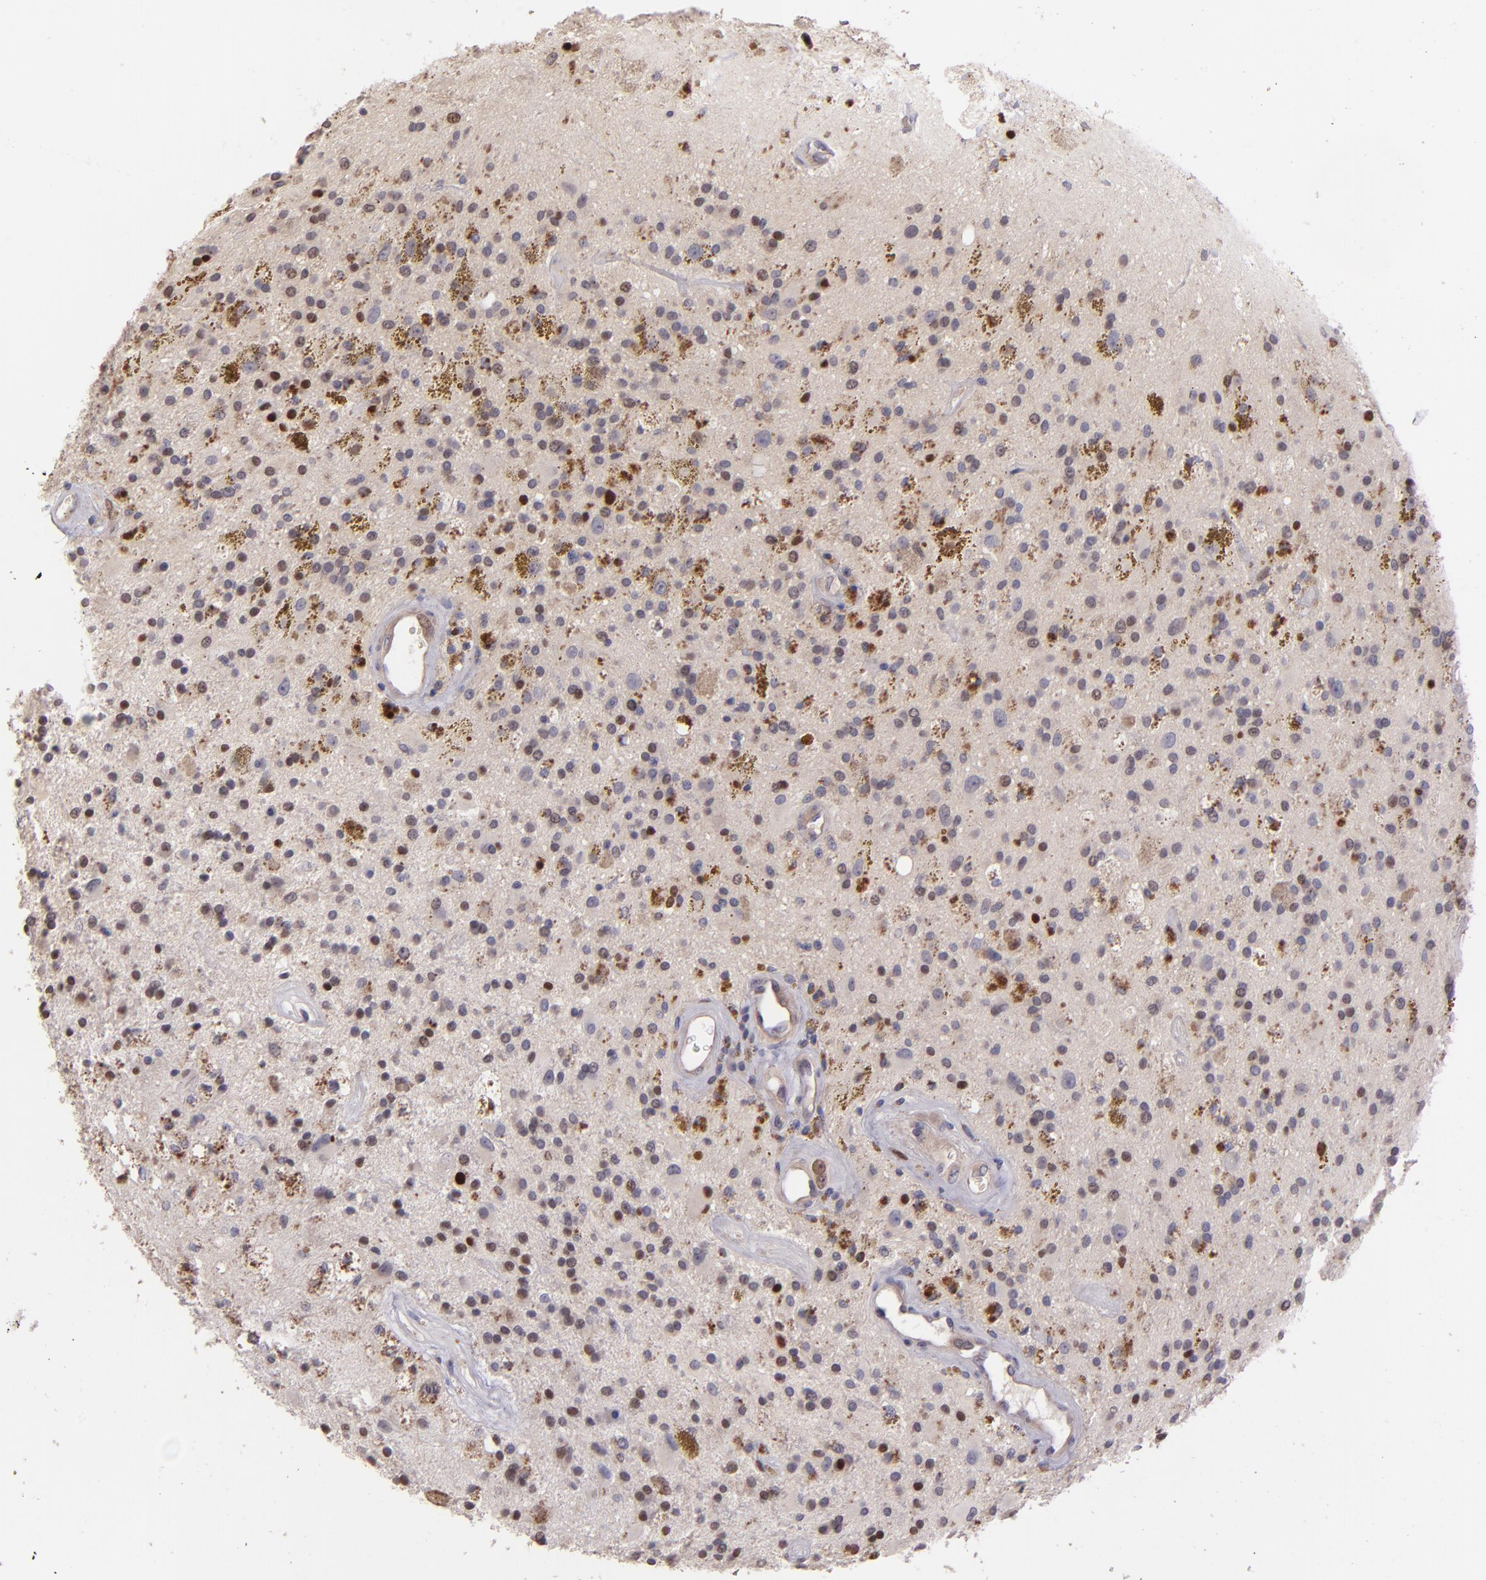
{"staining": {"intensity": "moderate", "quantity": ">75%", "location": "nuclear"}, "tissue": "glioma", "cell_type": "Tumor cells", "image_type": "cancer", "snomed": [{"axis": "morphology", "description": "Glioma, malignant, Low grade"}, {"axis": "topography", "description": "Brain"}], "caption": "The image reveals staining of low-grade glioma (malignant), revealing moderate nuclear protein staining (brown color) within tumor cells.", "gene": "NUP62CL", "patient": {"sex": "male", "age": 58}}